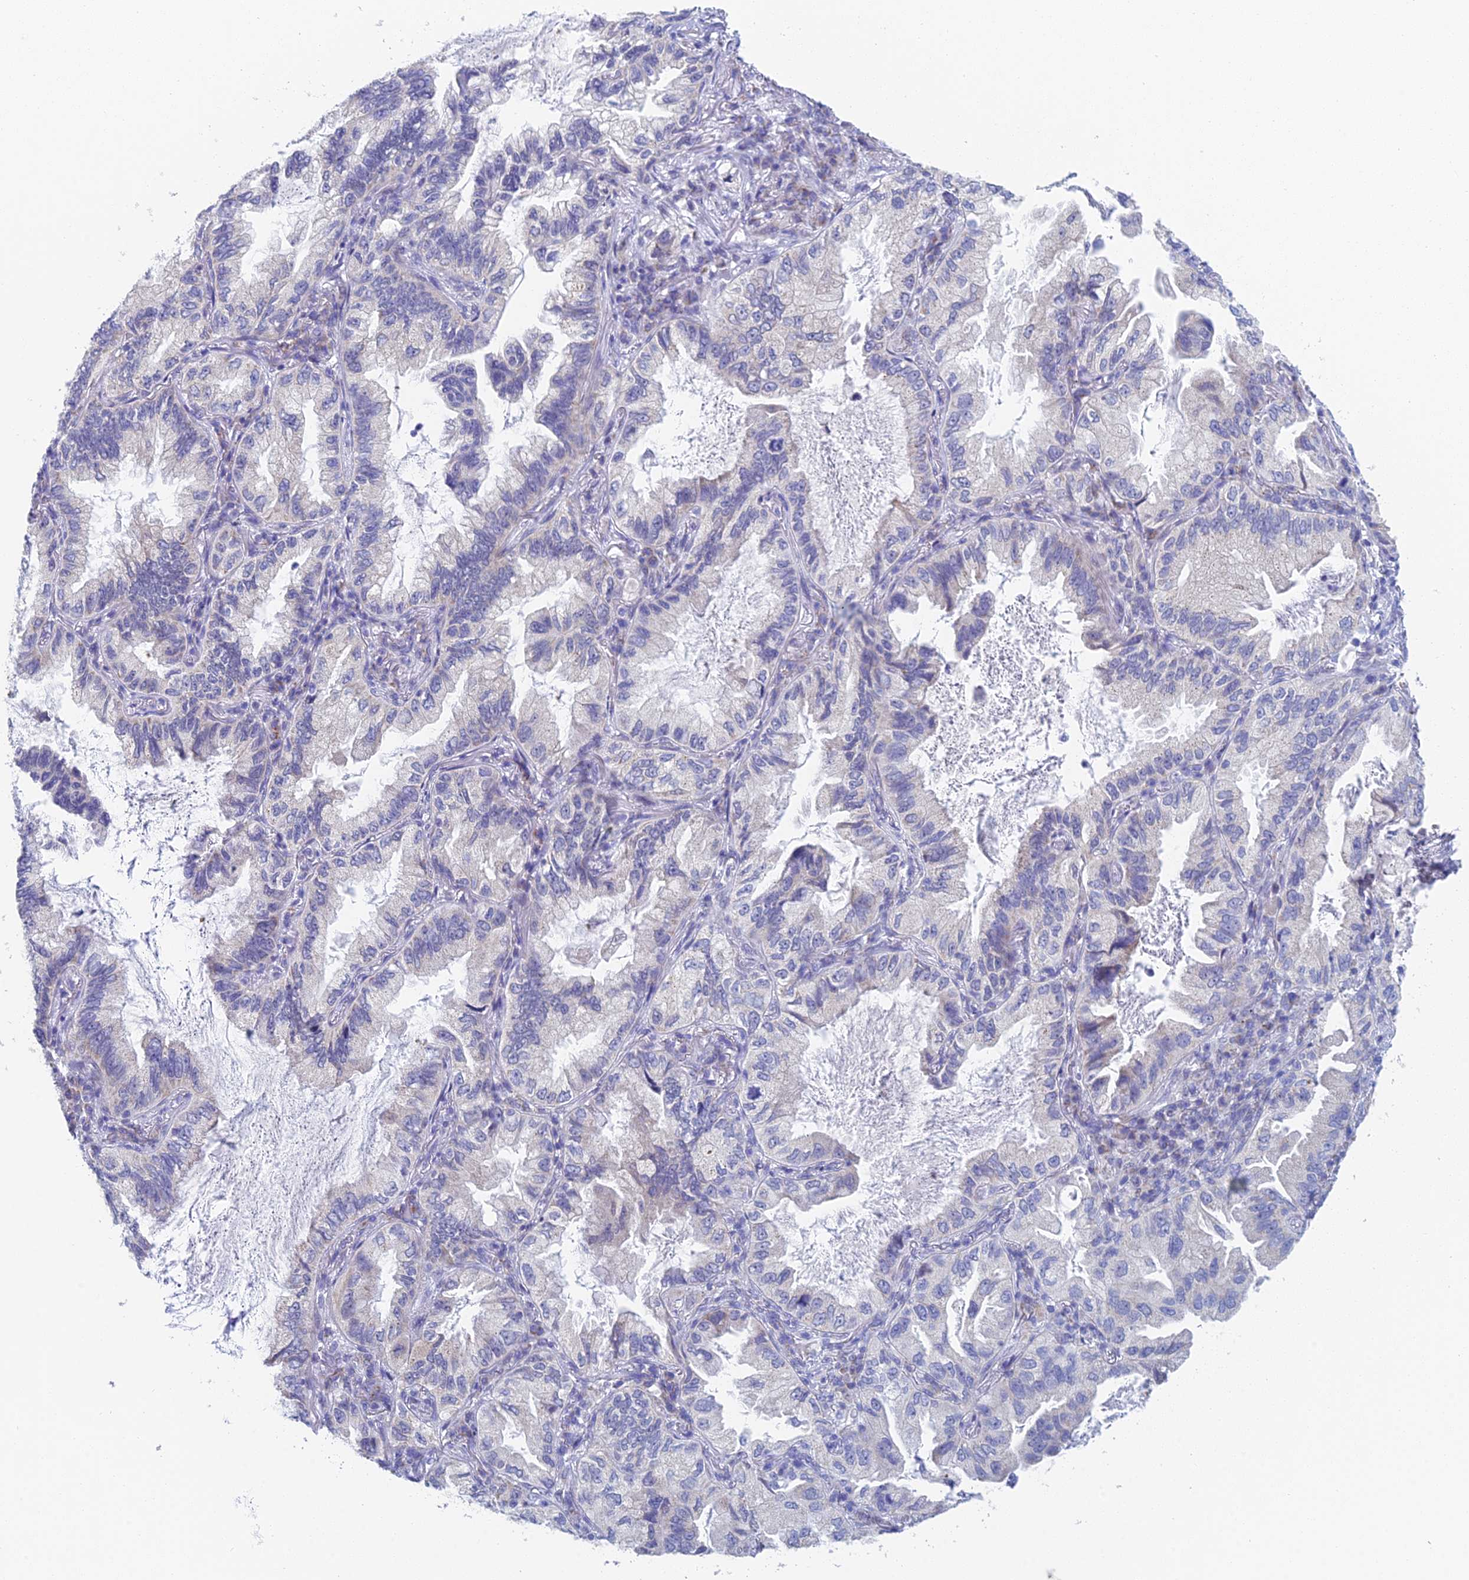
{"staining": {"intensity": "negative", "quantity": "none", "location": "none"}, "tissue": "lung cancer", "cell_type": "Tumor cells", "image_type": "cancer", "snomed": [{"axis": "morphology", "description": "Adenocarcinoma, NOS"}, {"axis": "topography", "description": "Lung"}], "caption": "Lung cancer (adenocarcinoma) was stained to show a protein in brown. There is no significant expression in tumor cells.", "gene": "ACSM1", "patient": {"sex": "female", "age": 69}}